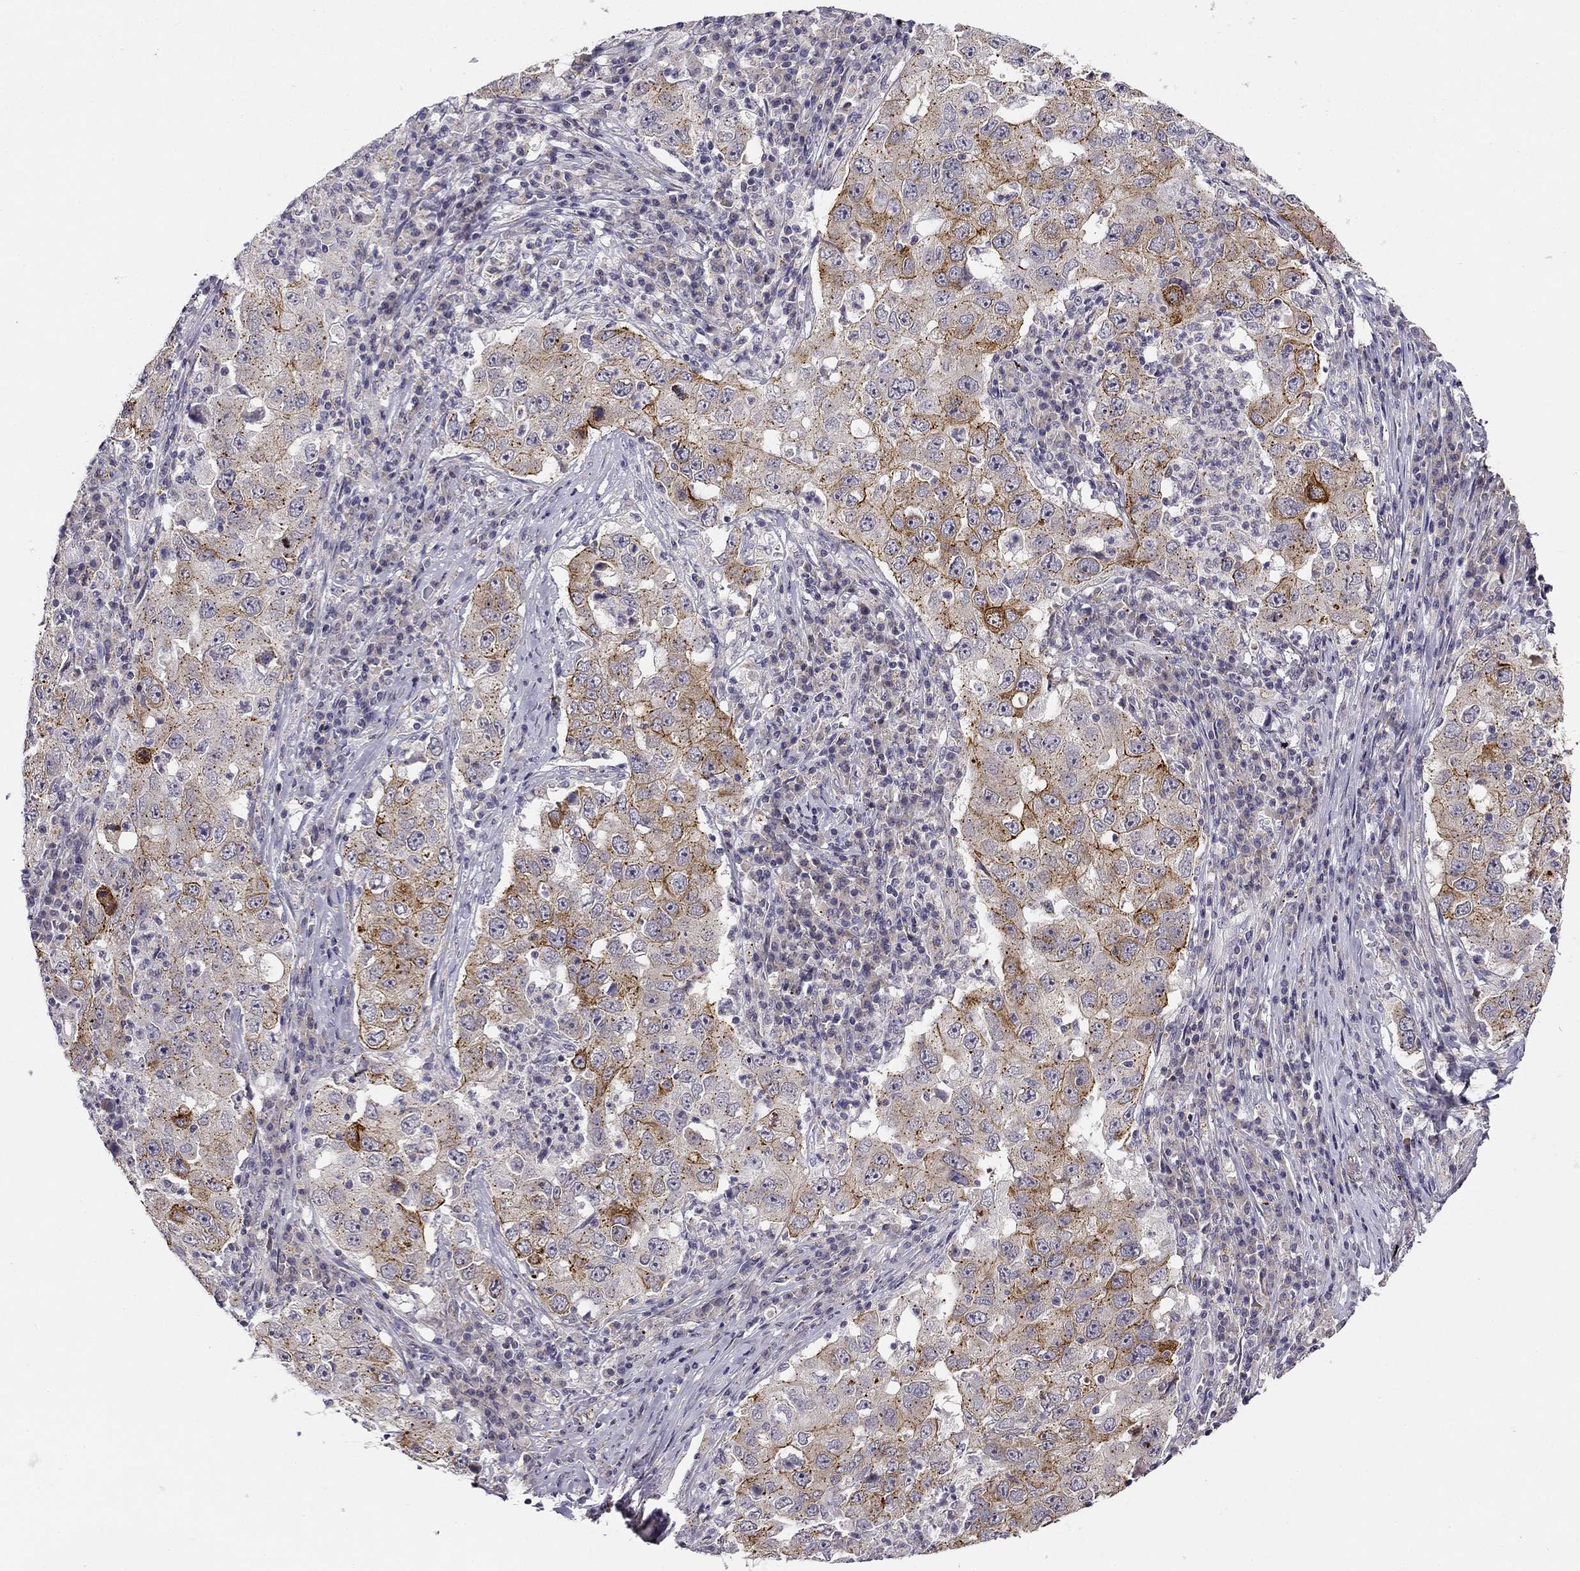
{"staining": {"intensity": "strong", "quantity": "<25%", "location": "cytoplasmic/membranous"}, "tissue": "lung cancer", "cell_type": "Tumor cells", "image_type": "cancer", "snomed": [{"axis": "morphology", "description": "Adenocarcinoma, NOS"}, {"axis": "topography", "description": "Lung"}], "caption": "Immunohistochemistry (IHC) image of neoplastic tissue: lung cancer stained using immunohistochemistry demonstrates medium levels of strong protein expression localized specifically in the cytoplasmic/membranous of tumor cells, appearing as a cytoplasmic/membranous brown color.", "gene": "CNR1", "patient": {"sex": "male", "age": 73}}